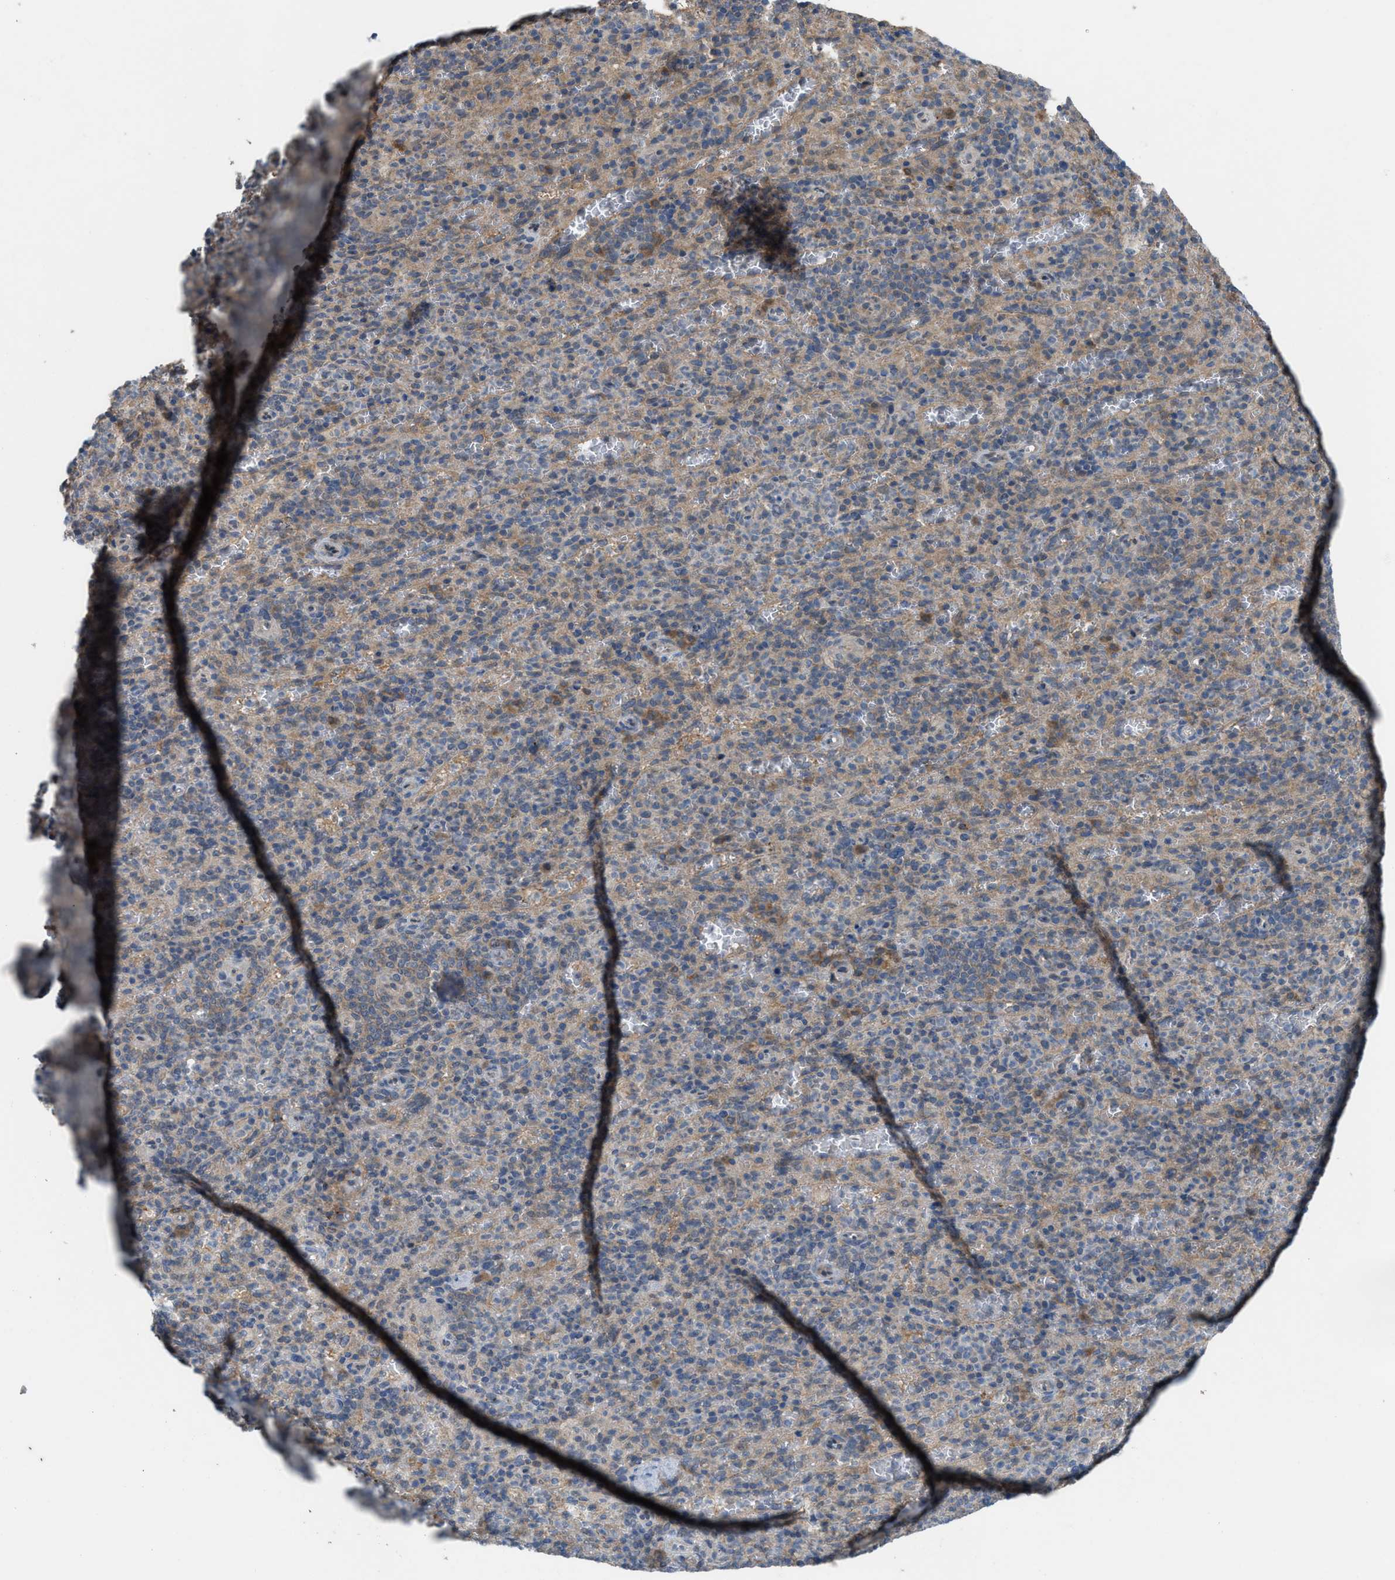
{"staining": {"intensity": "weak", "quantity": "25%-75%", "location": "cytoplasmic/membranous"}, "tissue": "spleen", "cell_type": "Cells in red pulp", "image_type": "normal", "snomed": [{"axis": "morphology", "description": "Normal tissue, NOS"}, {"axis": "topography", "description": "Spleen"}], "caption": "Spleen stained with immunohistochemistry (IHC) exhibits weak cytoplasmic/membranous expression in about 25%-75% of cells in red pulp.", "gene": "PLAA", "patient": {"sex": "female", "age": 74}}